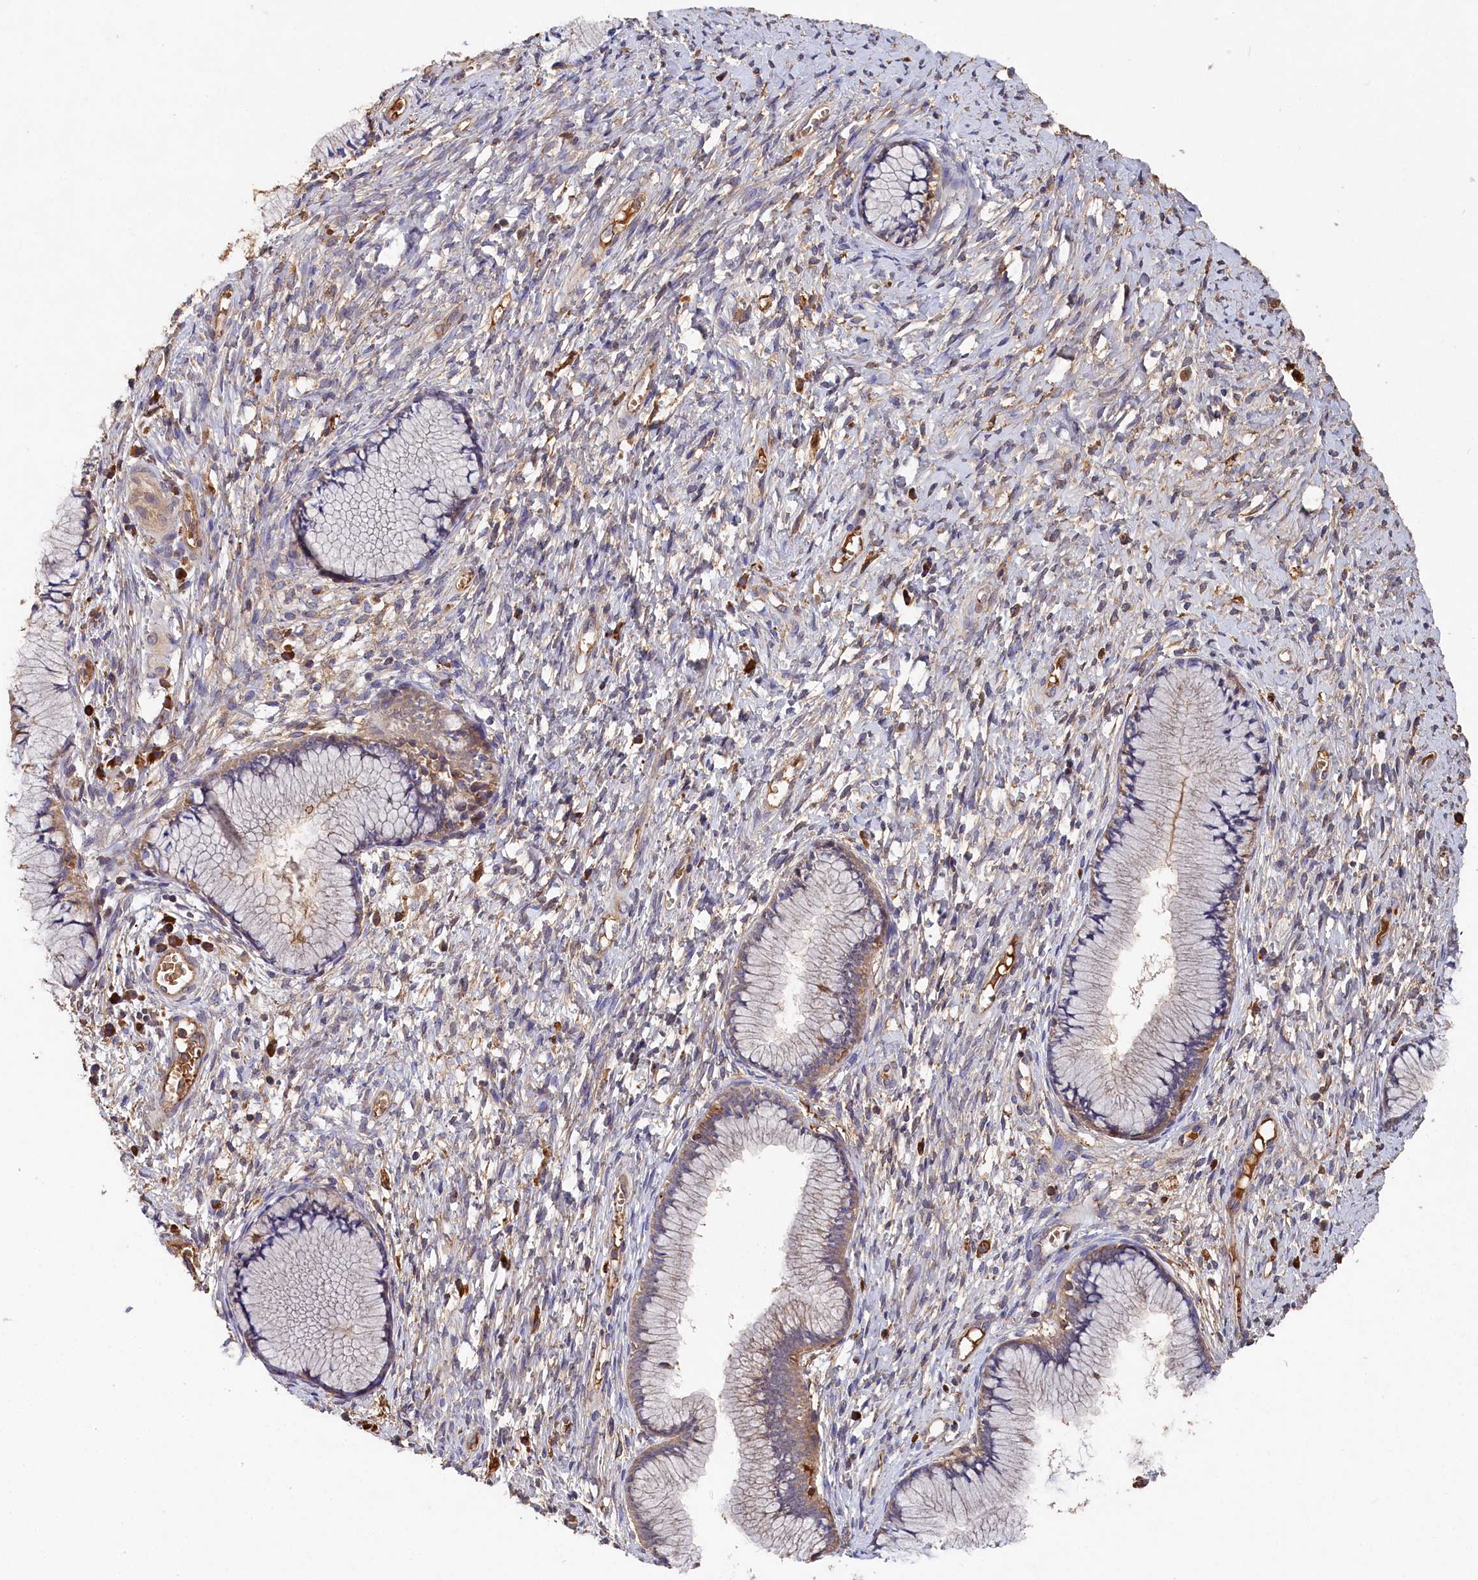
{"staining": {"intensity": "weak", "quantity": "<25%", "location": "cytoplasmic/membranous"}, "tissue": "cervix", "cell_type": "Glandular cells", "image_type": "normal", "snomed": [{"axis": "morphology", "description": "Normal tissue, NOS"}, {"axis": "topography", "description": "Cervix"}], "caption": "The IHC photomicrograph has no significant positivity in glandular cells of cervix.", "gene": "DHRS11", "patient": {"sex": "female", "age": 42}}